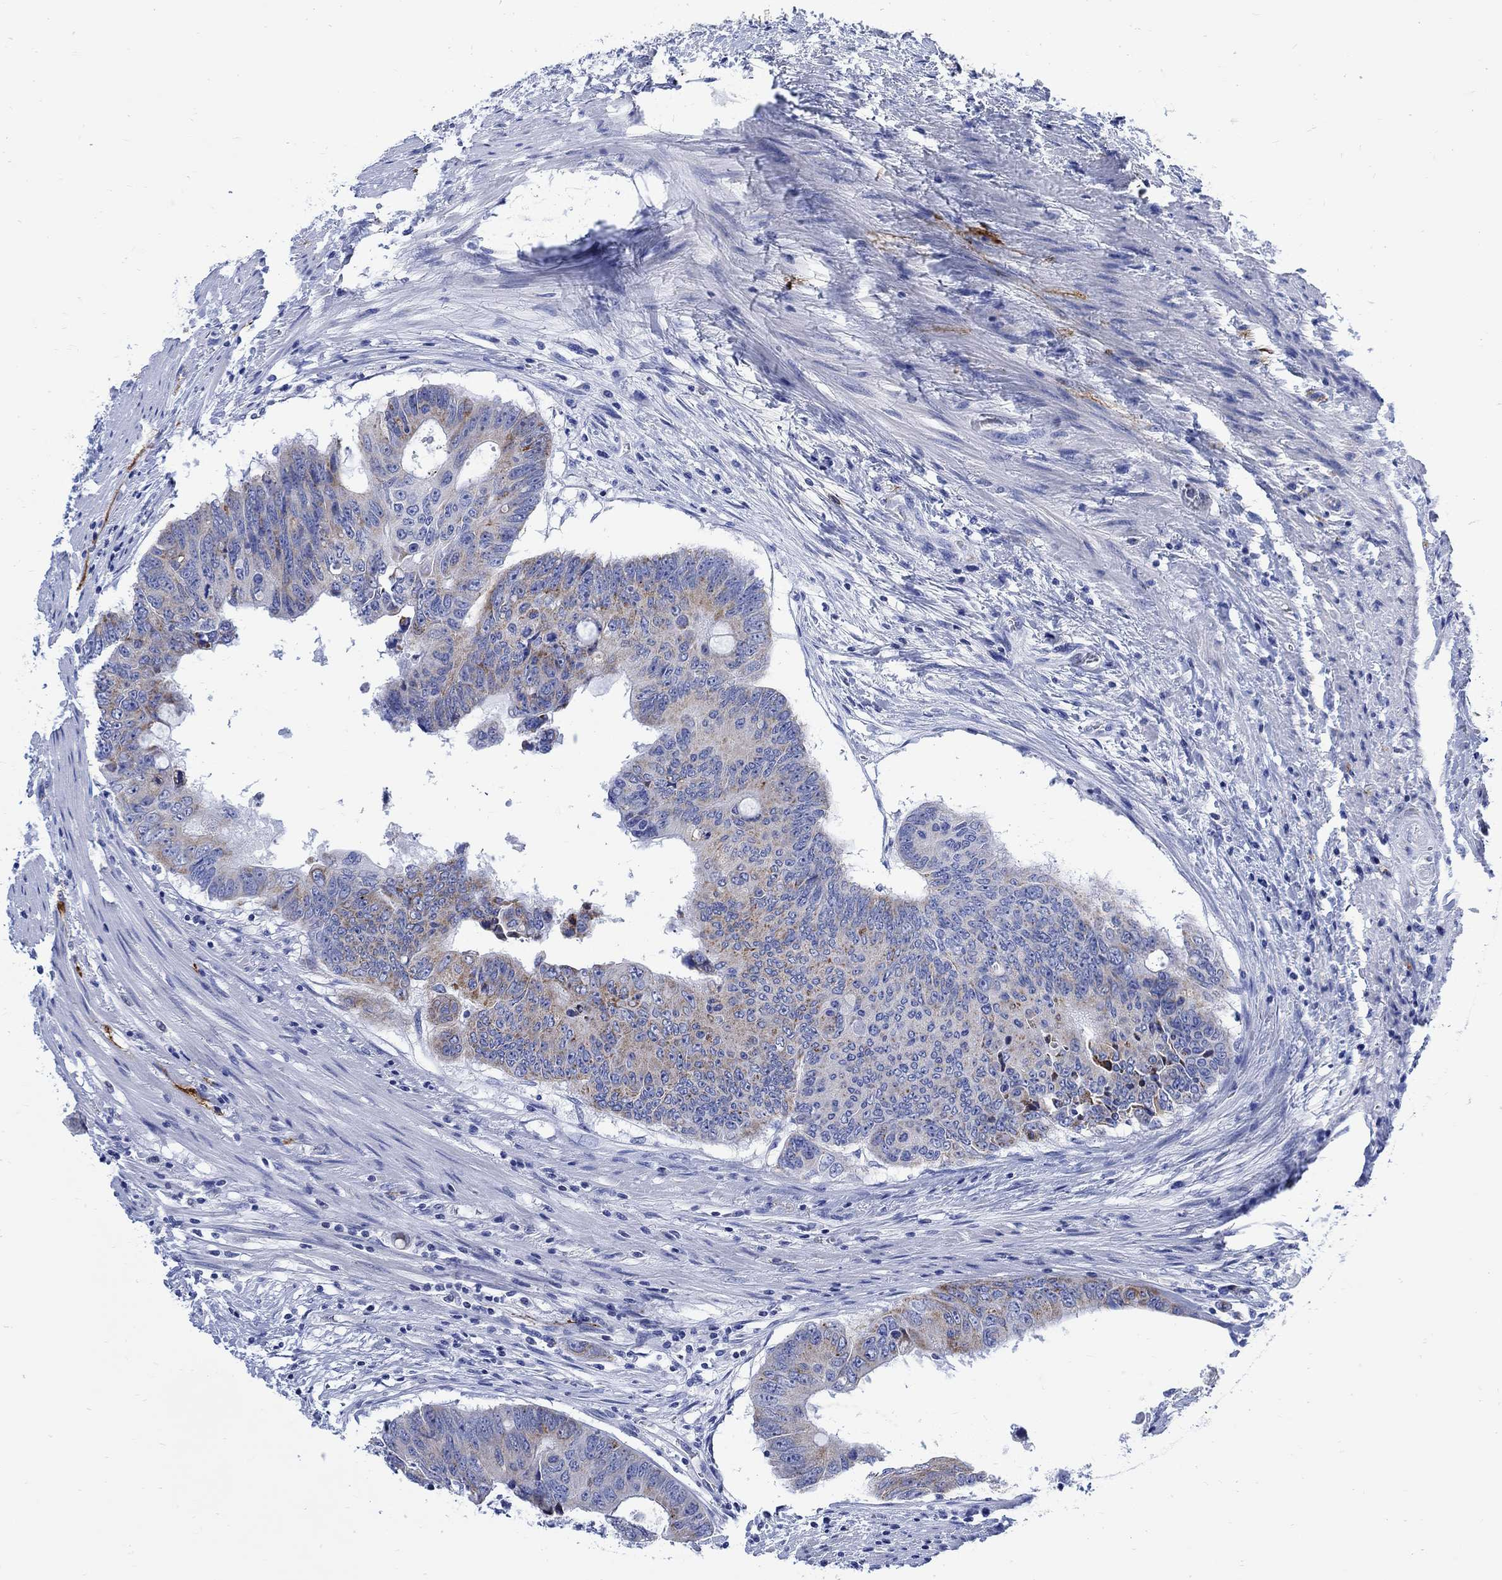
{"staining": {"intensity": "moderate", "quantity": "<25%", "location": "cytoplasmic/membranous"}, "tissue": "colorectal cancer", "cell_type": "Tumor cells", "image_type": "cancer", "snomed": [{"axis": "morphology", "description": "Adenocarcinoma, NOS"}, {"axis": "topography", "description": "Rectum"}], "caption": "Adenocarcinoma (colorectal) tissue shows moderate cytoplasmic/membranous expression in about <25% of tumor cells, visualized by immunohistochemistry.", "gene": "CPLX2", "patient": {"sex": "male", "age": 59}}